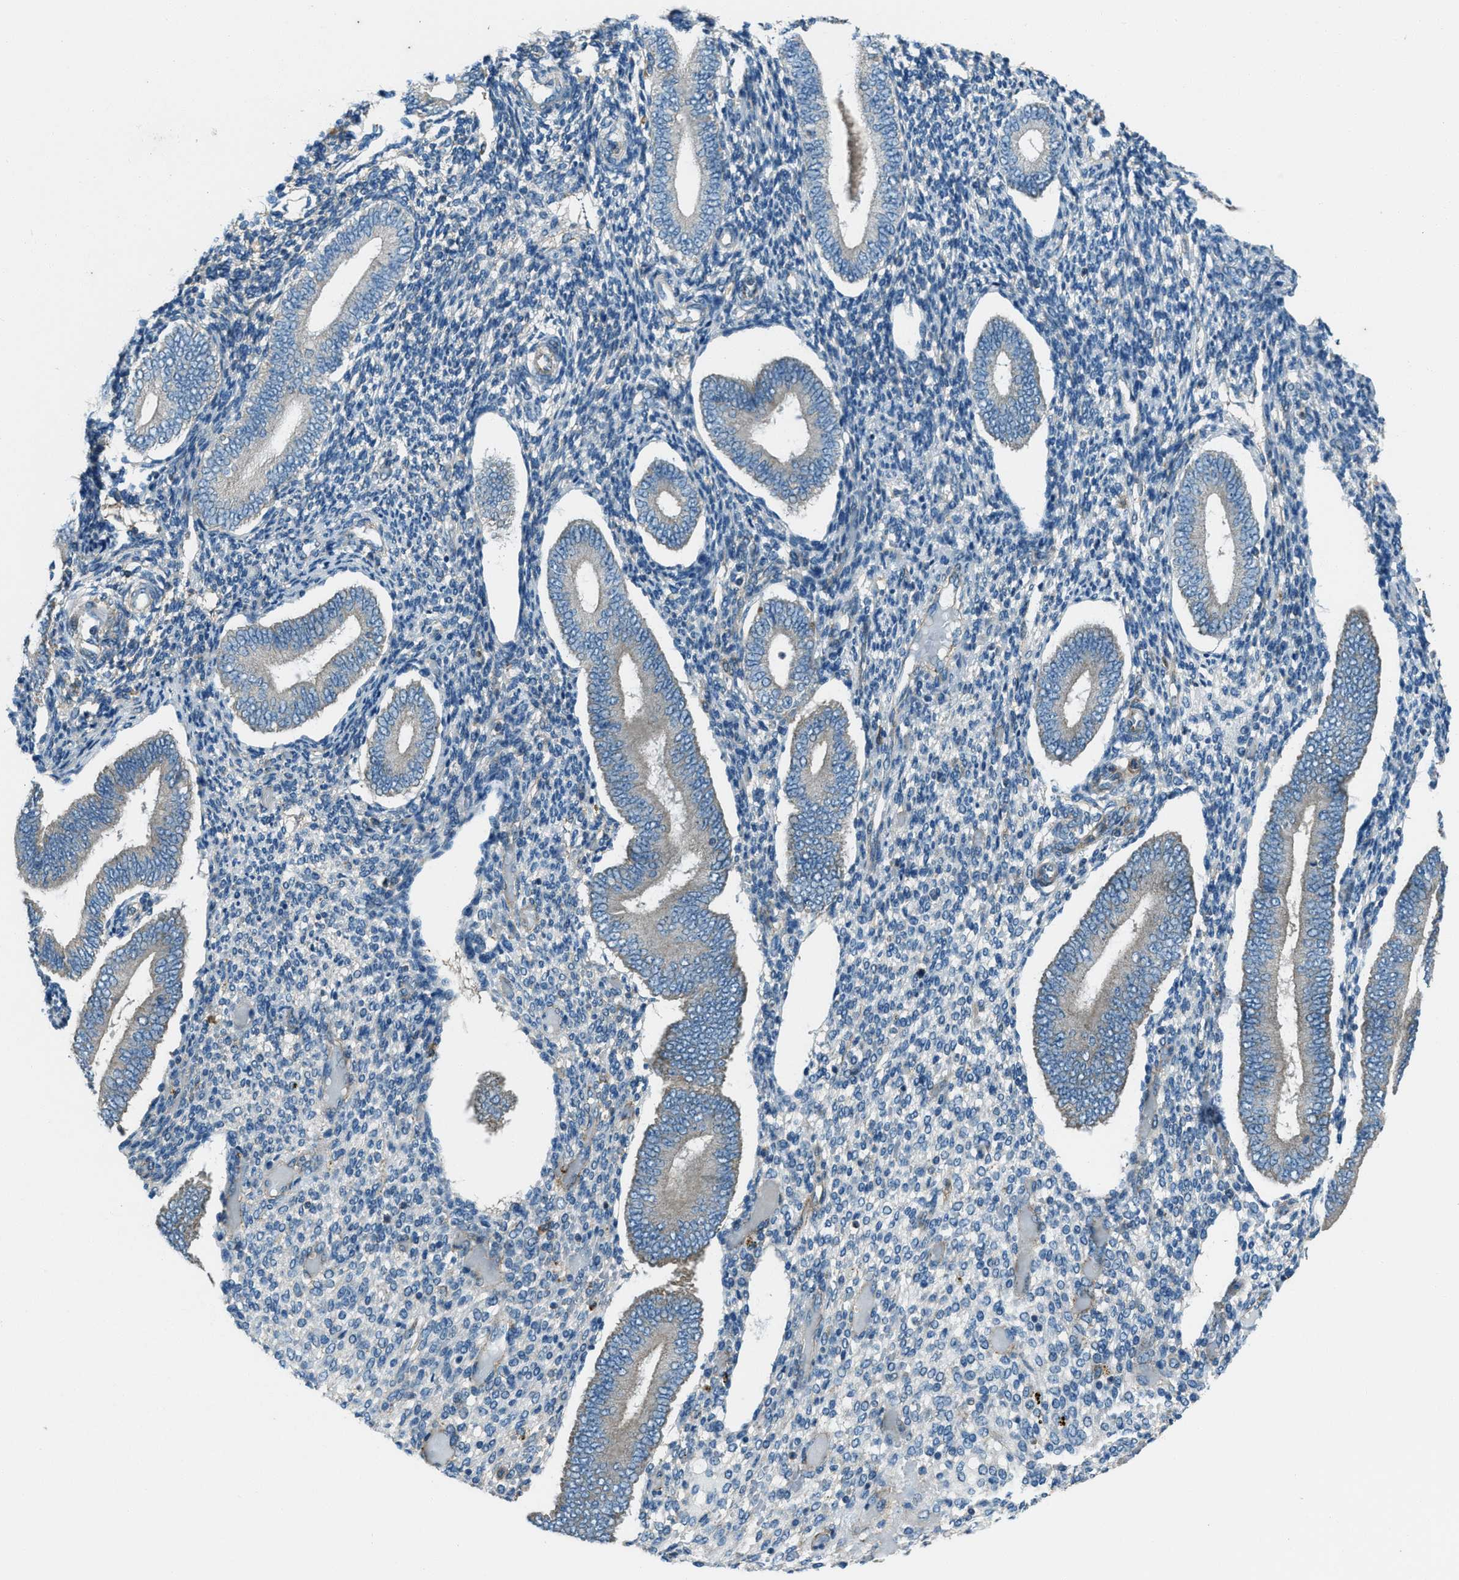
{"staining": {"intensity": "negative", "quantity": "none", "location": "none"}, "tissue": "endometrium", "cell_type": "Cells in endometrial stroma", "image_type": "normal", "snomed": [{"axis": "morphology", "description": "Normal tissue, NOS"}, {"axis": "topography", "description": "Endometrium"}], "caption": "Image shows no significant protein staining in cells in endometrial stroma of benign endometrium.", "gene": "SVIL", "patient": {"sex": "female", "age": 42}}